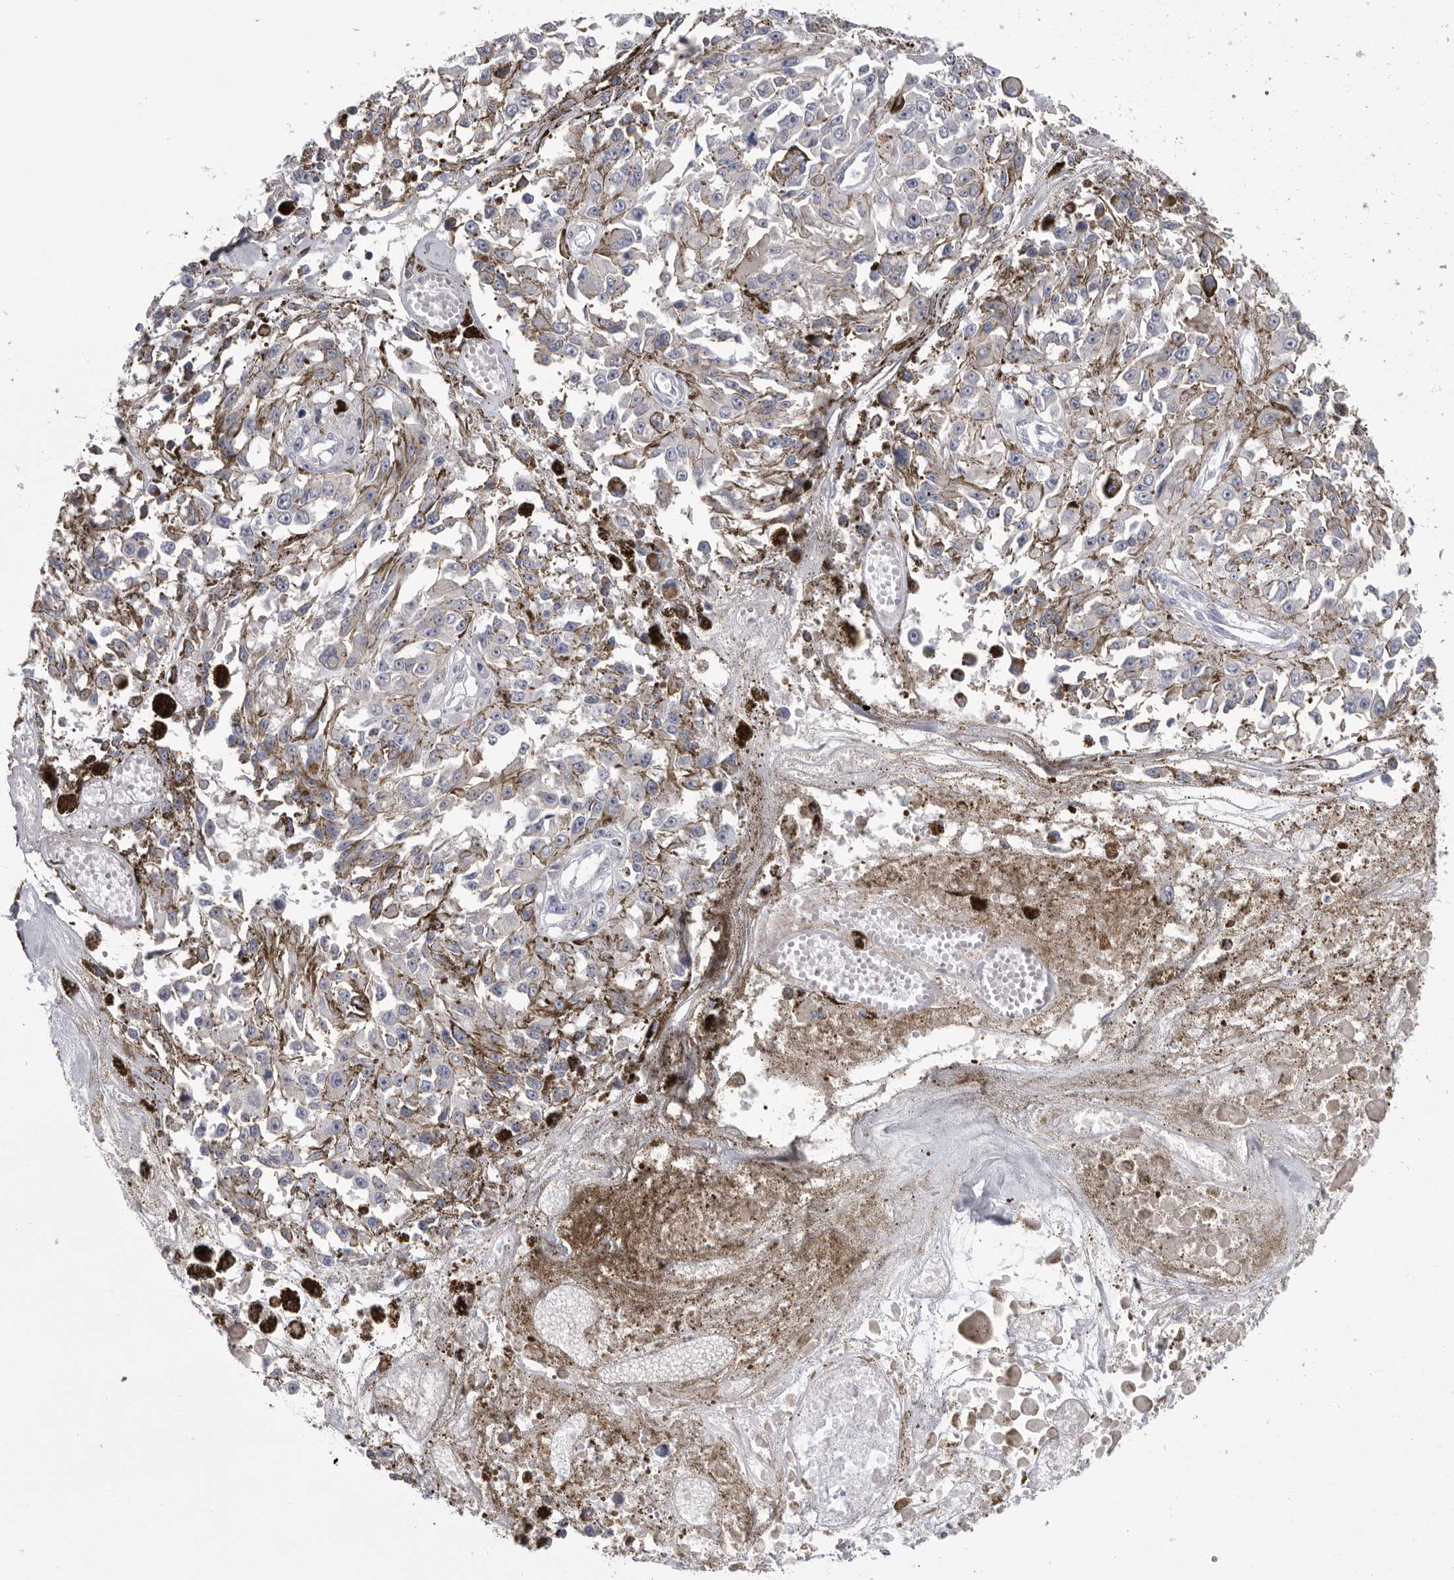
{"staining": {"intensity": "negative", "quantity": "none", "location": "none"}, "tissue": "melanoma", "cell_type": "Tumor cells", "image_type": "cancer", "snomed": [{"axis": "morphology", "description": "Malignant melanoma, Metastatic site"}, {"axis": "topography", "description": "Lymph node"}], "caption": "IHC of human malignant melanoma (metastatic site) displays no staining in tumor cells. Brightfield microscopy of immunohistochemistry (IHC) stained with DAB (brown) and hematoxylin (blue), captured at high magnification.", "gene": "USP24", "patient": {"sex": "male", "age": 59}}